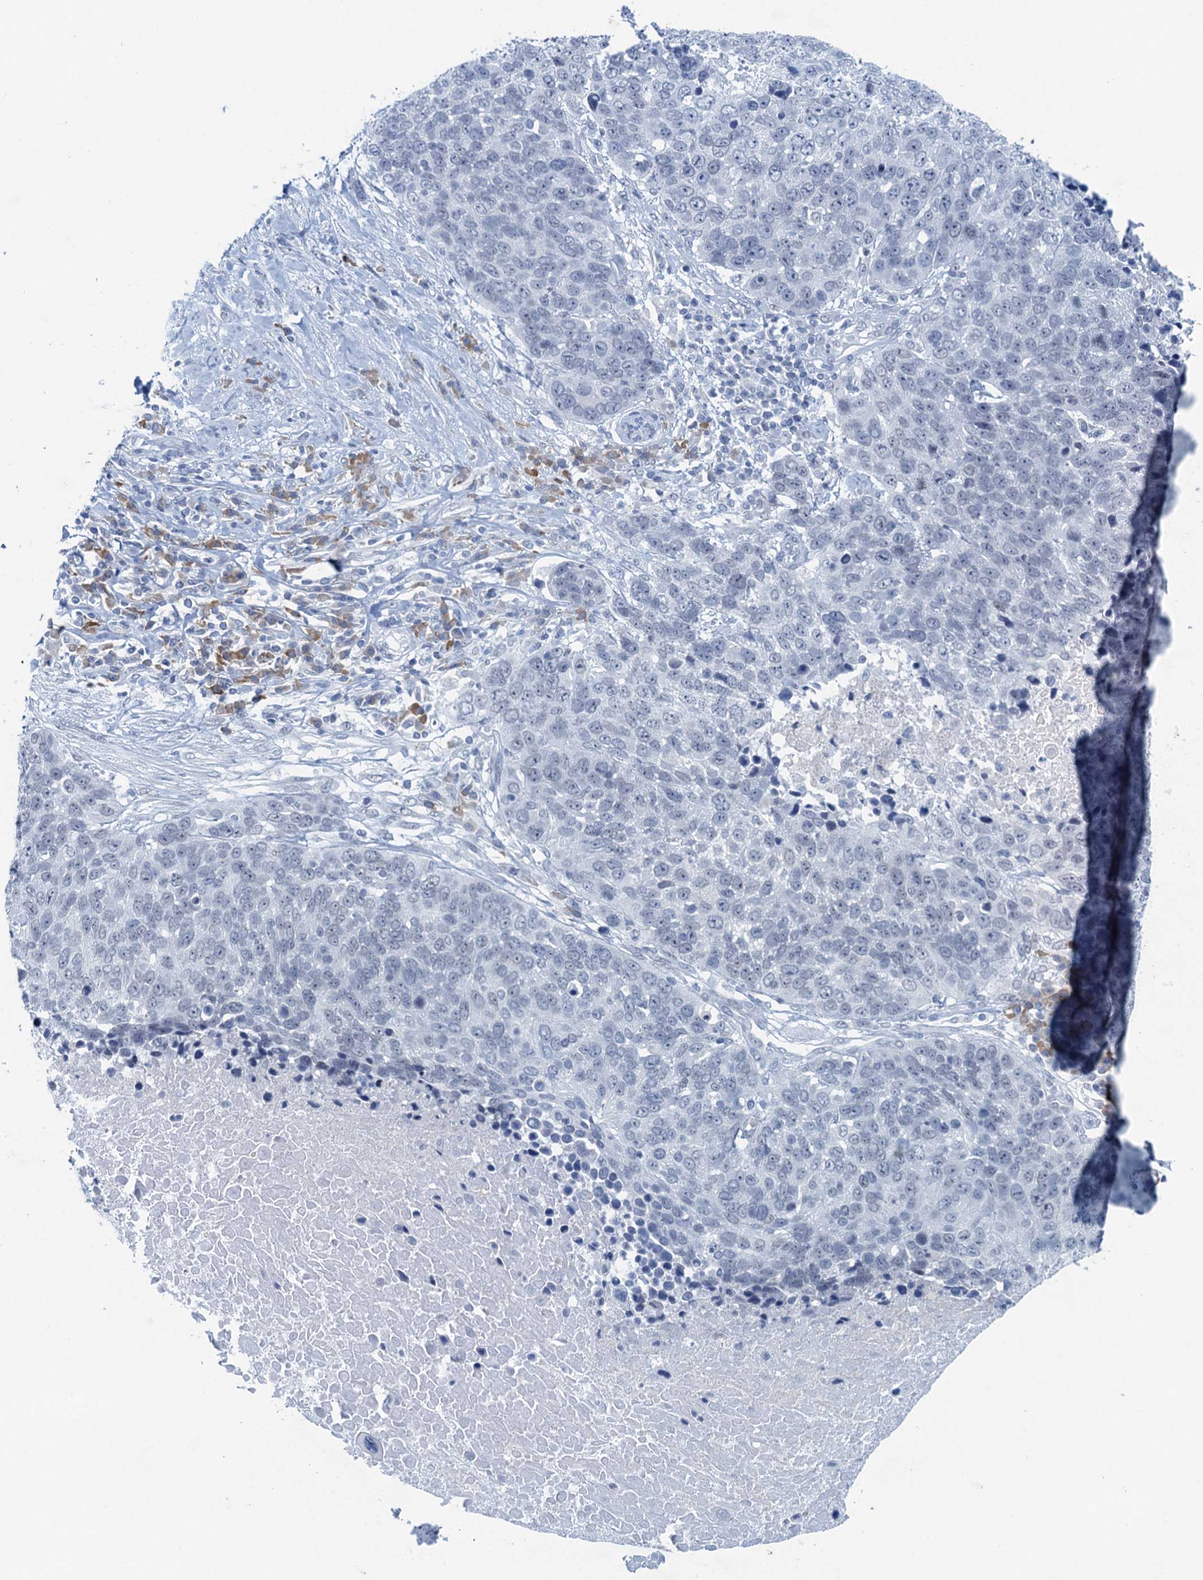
{"staining": {"intensity": "negative", "quantity": "none", "location": "none"}, "tissue": "lung cancer", "cell_type": "Tumor cells", "image_type": "cancer", "snomed": [{"axis": "morphology", "description": "Normal tissue, NOS"}, {"axis": "morphology", "description": "Squamous cell carcinoma, NOS"}, {"axis": "topography", "description": "Lymph node"}, {"axis": "topography", "description": "Lung"}], "caption": "DAB immunohistochemical staining of human lung cancer (squamous cell carcinoma) exhibits no significant positivity in tumor cells. (Immunohistochemistry, brightfield microscopy, high magnification).", "gene": "HAPSTR1", "patient": {"sex": "male", "age": 66}}